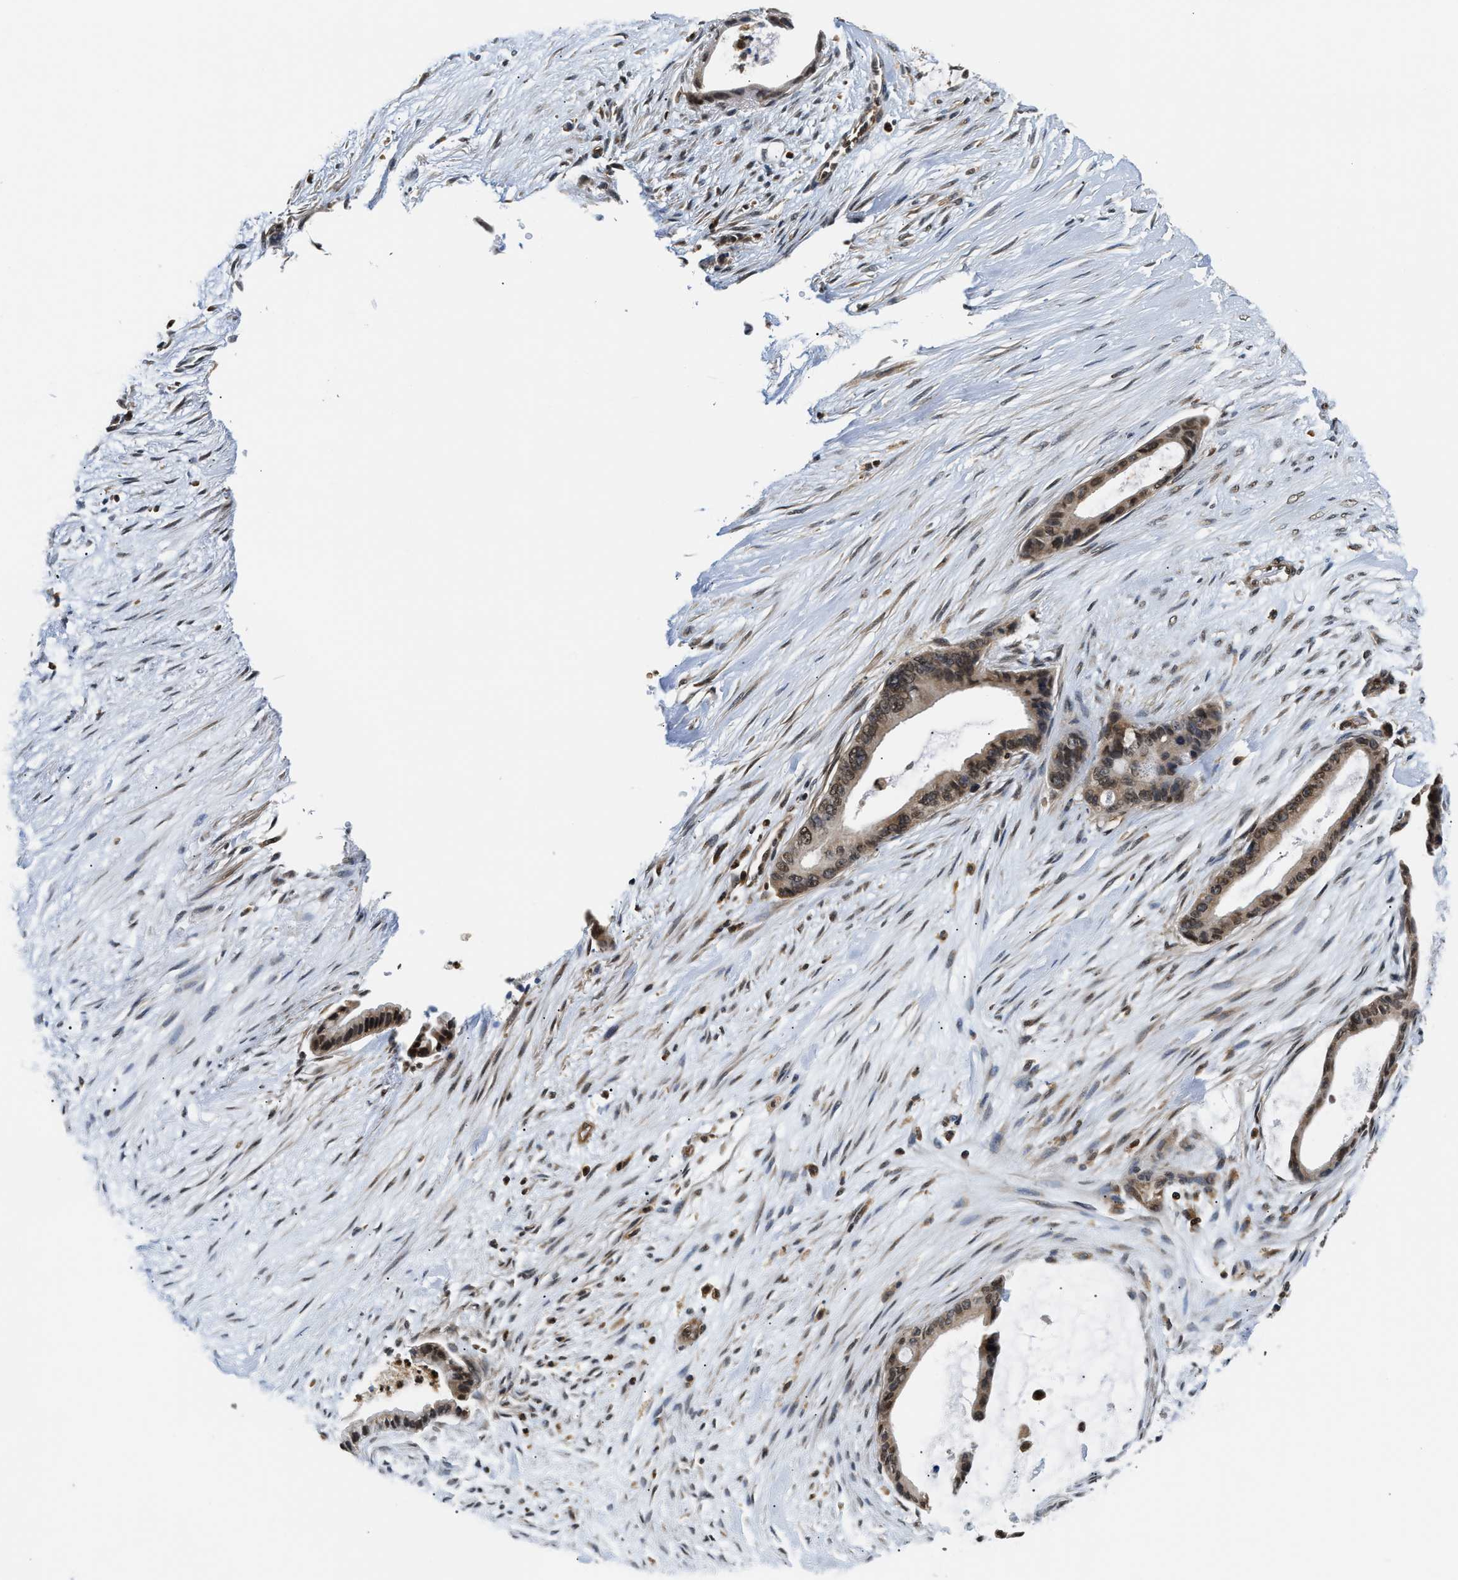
{"staining": {"intensity": "moderate", "quantity": ">75%", "location": "cytoplasmic/membranous,nuclear"}, "tissue": "liver cancer", "cell_type": "Tumor cells", "image_type": "cancer", "snomed": [{"axis": "morphology", "description": "Cholangiocarcinoma"}, {"axis": "topography", "description": "Liver"}], "caption": "A brown stain labels moderate cytoplasmic/membranous and nuclear positivity of a protein in cholangiocarcinoma (liver) tumor cells.", "gene": "STK10", "patient": {"sex": "female", "age": 55}}